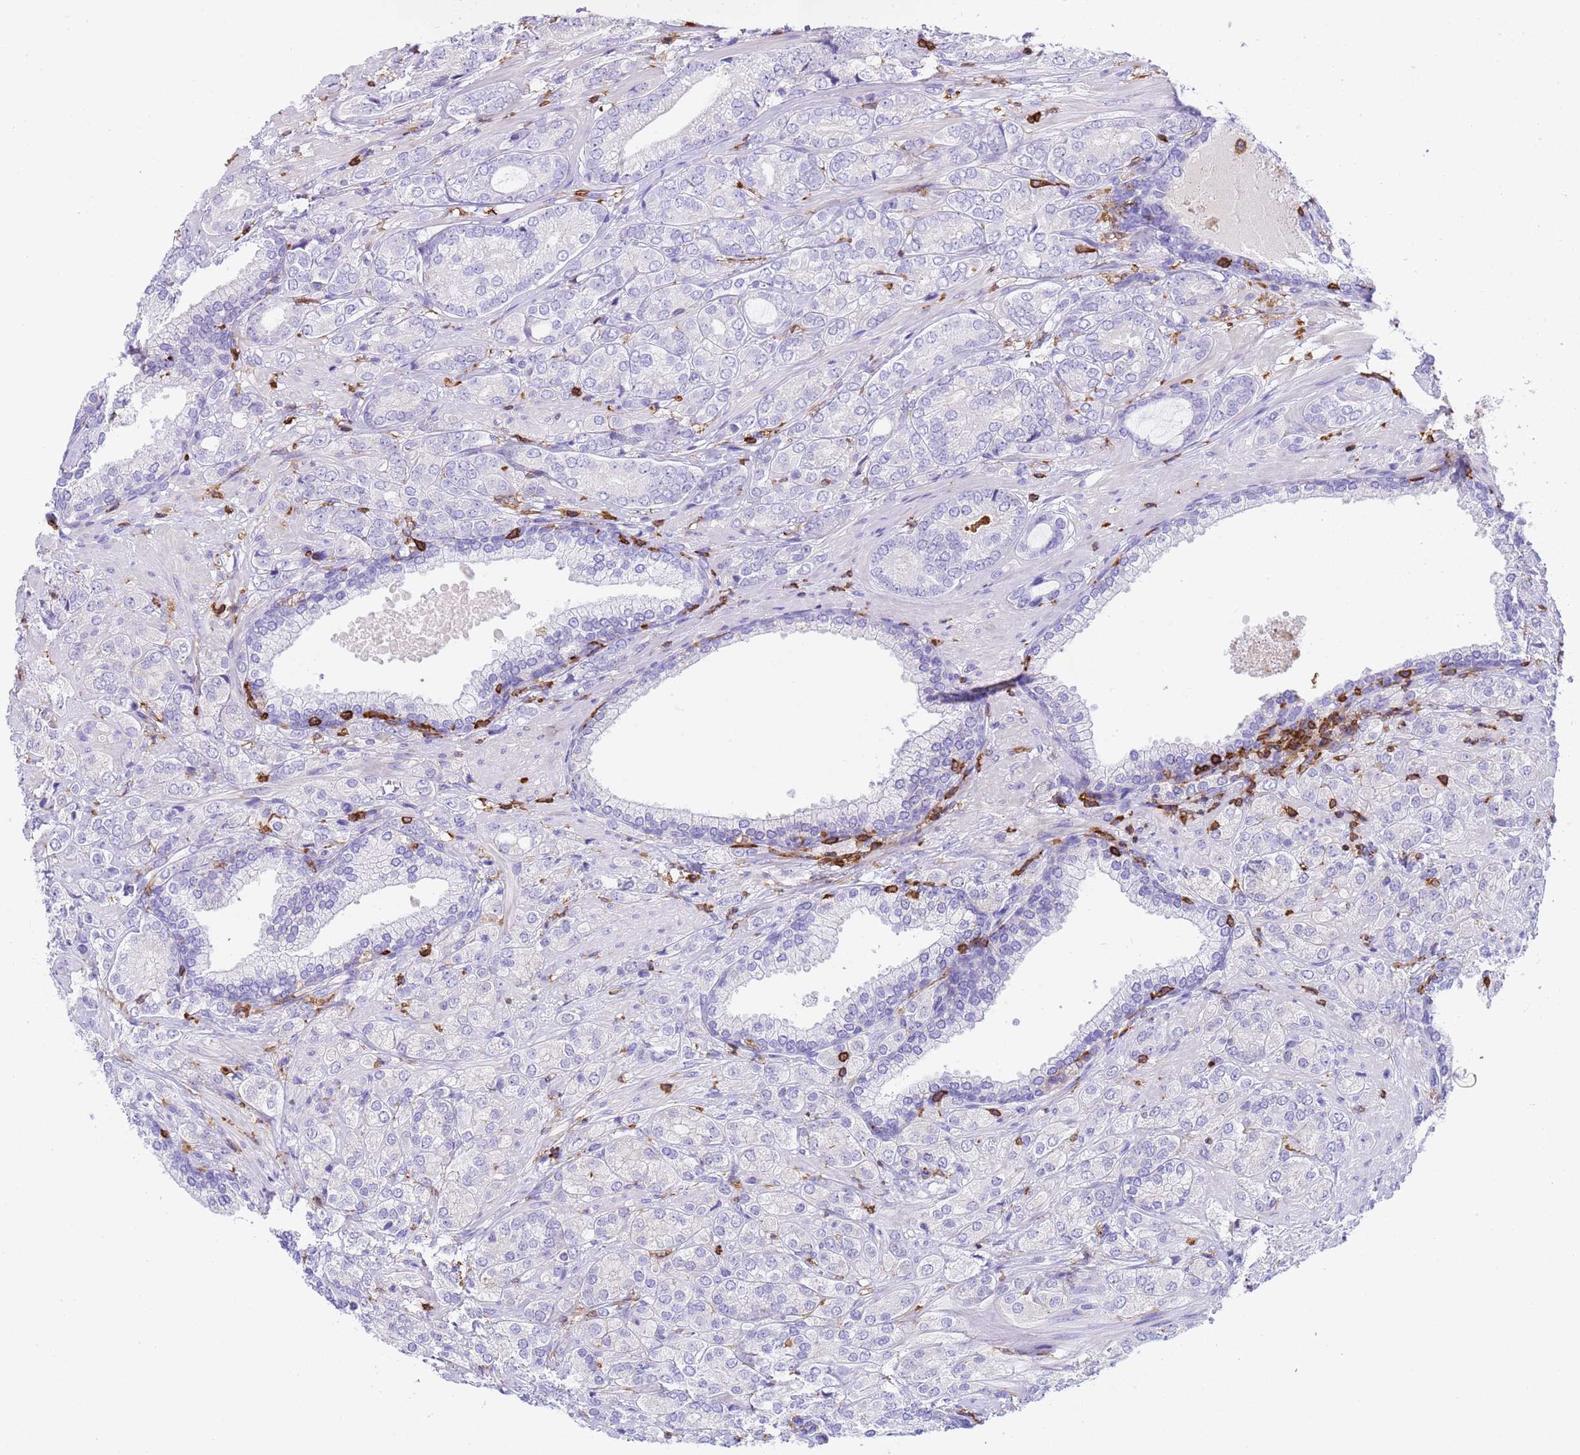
{"staining": {"intensity": "negative", "quantity": "none", "location": "none"}, "tissue": "prostate cancer", "cell_type": "Tumor cells", "image_type": "cancer", "snomed": [{"axis": "morphology", "description": "Adenocarcinoma, High grade"}, {"axis": "topography", "description": "Prostate"}], "caption": "Prostate cancer stained for a protein using immunohistochemistry exhibits no staining tumor cells.", "gene": "IRF5", "patient": {"sex": "male", "age": 60}}